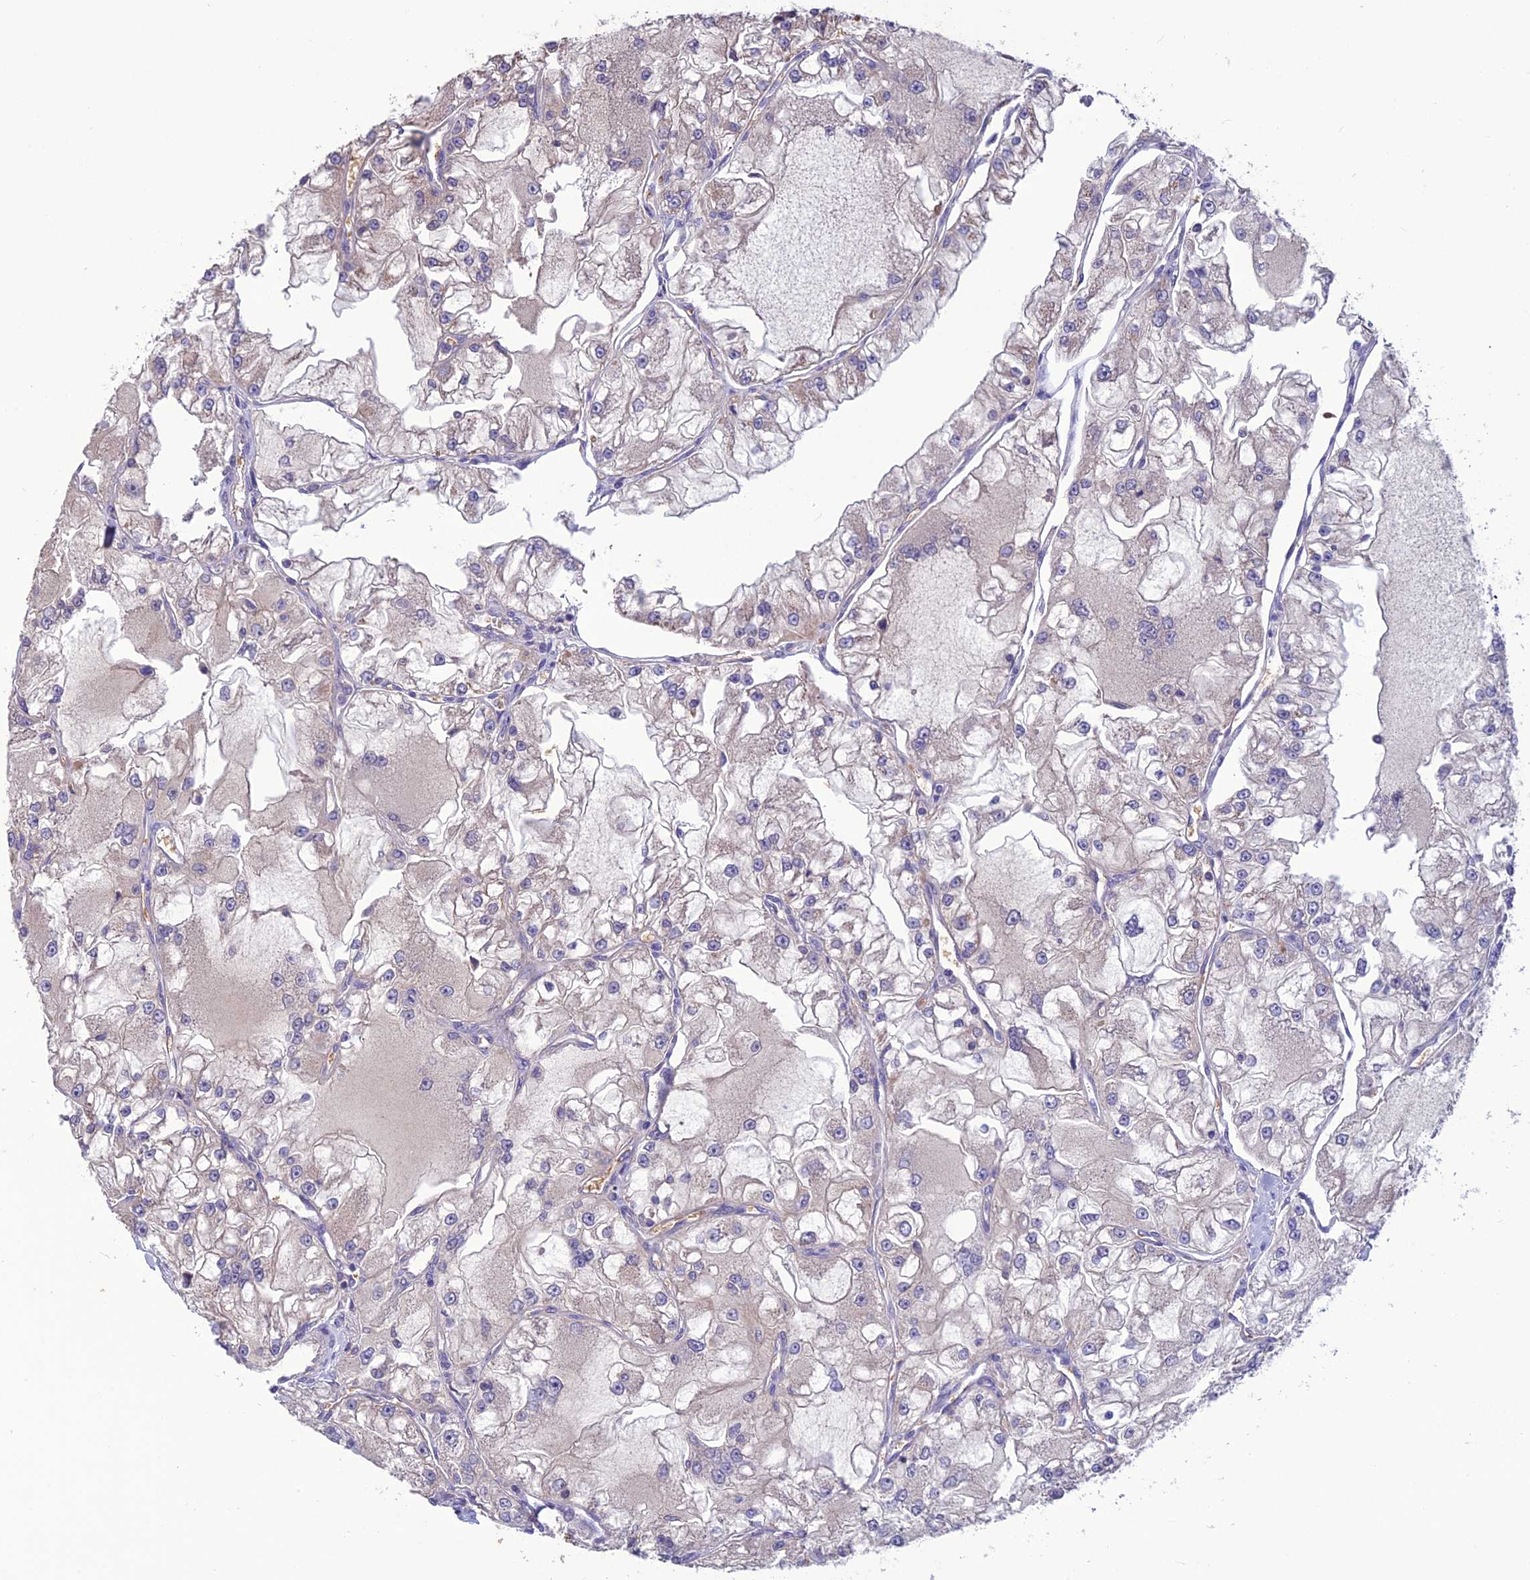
{"staining": {"intensity": "negative", "quantity": "none", "location": "none"}, "tissue": "renal cancer", "cell_type": "Tumor cells", "image_type": "cancer", "snomed": [{"axis": "morphology", "description": "Adenocarcinoma, NOS"}, {"axis": "topography", "description": "Kidney"}], "caption": "Immunohistochemistry of renal adenocarcinoma exhibits no staining in tumor cells.", "gene": "PSMF1", "patient": {"sex": "female", "age": 72}}